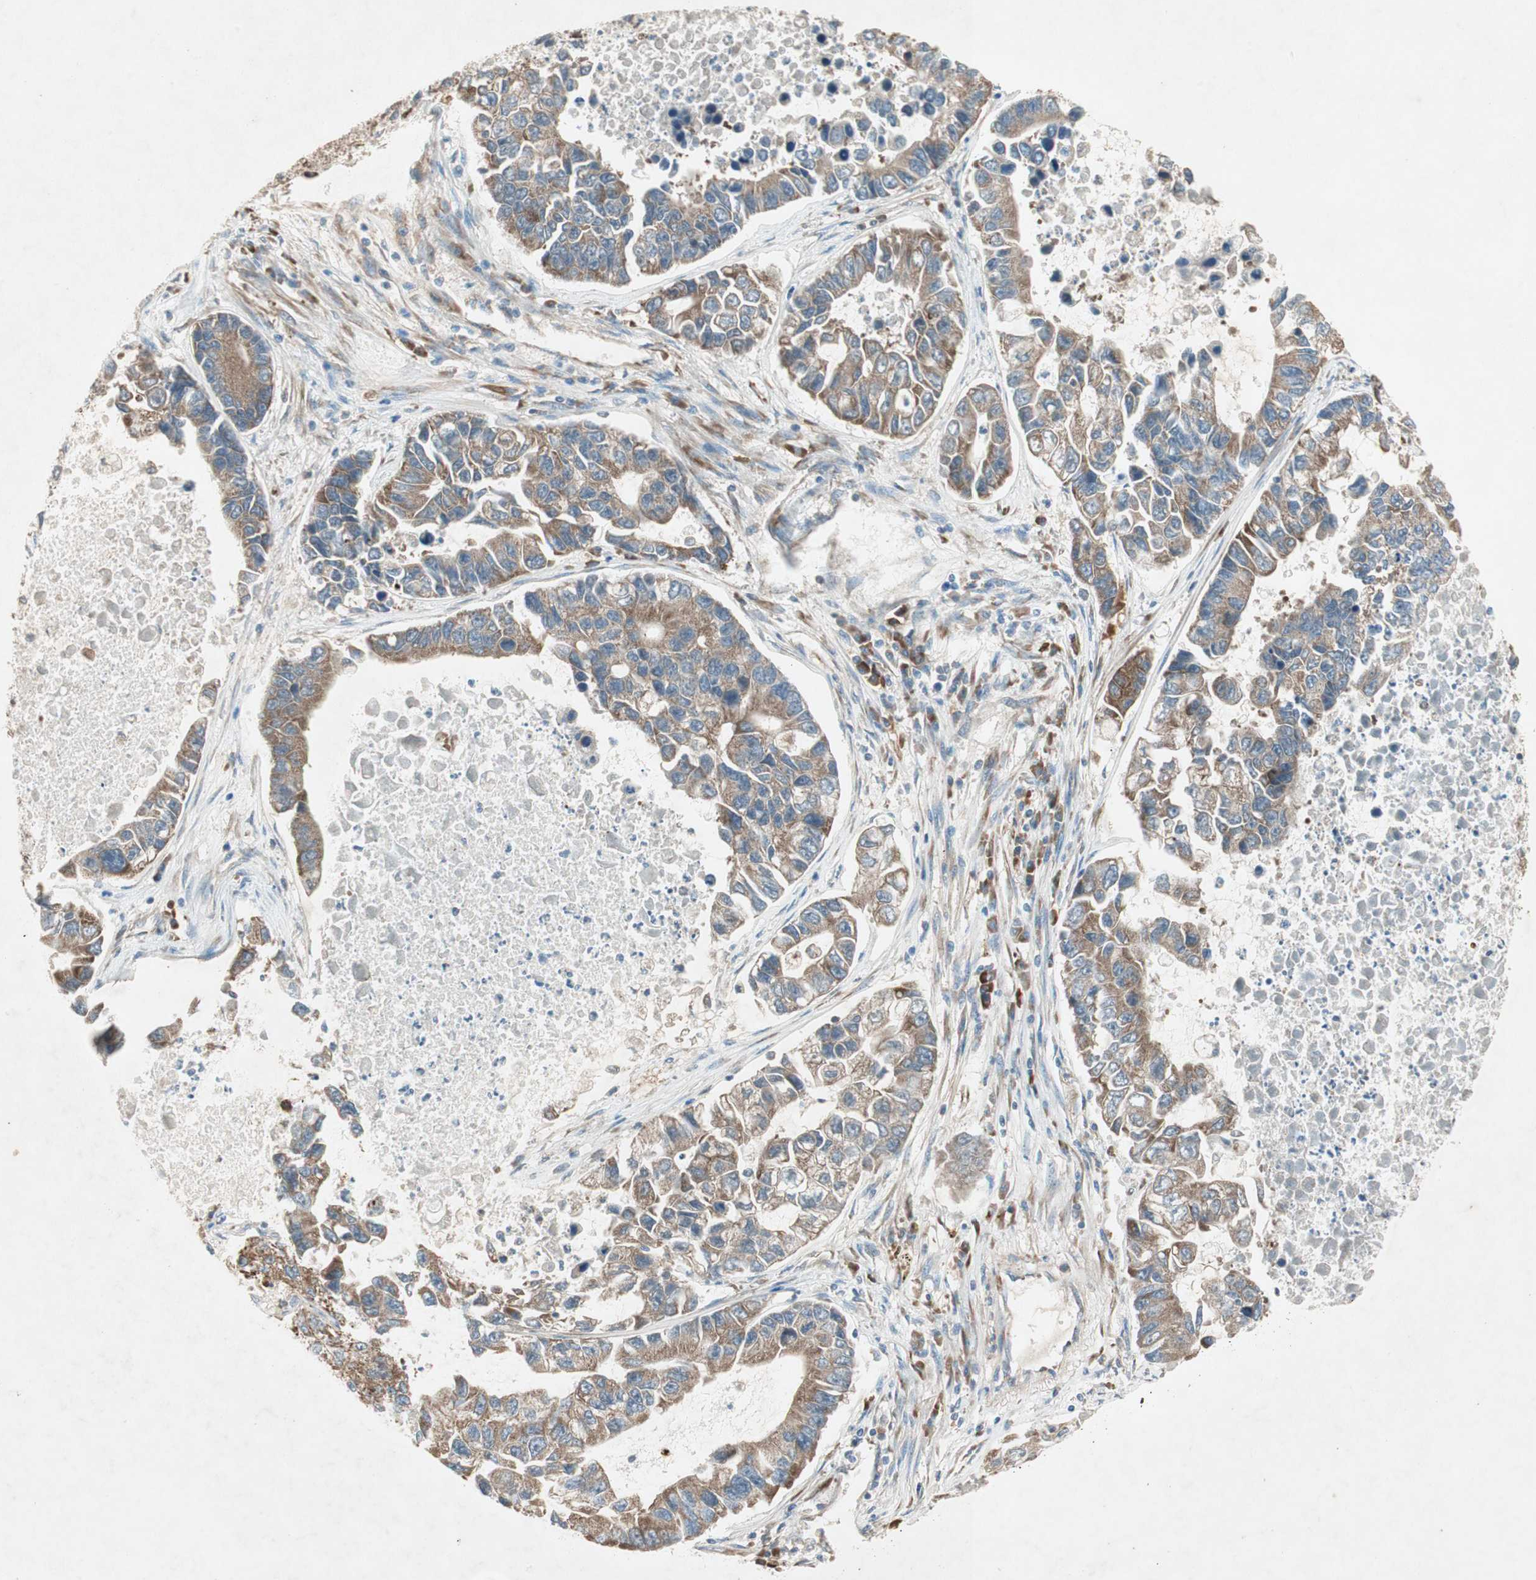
{"staining": {"intensity": "moderate", "quantity": ">75%", "location": "cytoplasmic/membranous"}, "tissue": "lung cancer", "cell_type": "Tumor cells", "image_type": "cancer", "snomed": [{"axis": "morphology", "description": "Adenocarcinoma, NOS"}, {"axis": "topography", "description": "Lung"}], "caption": "A high-resolution histopathology image shows immunohistochemistry staining of lung cancer, which reveals moderate cytoplasmic/membranous expression in approximately >75% of tumor cells.", "gene": "RPL23", "patient": {"sex": "female", "age": 51}}